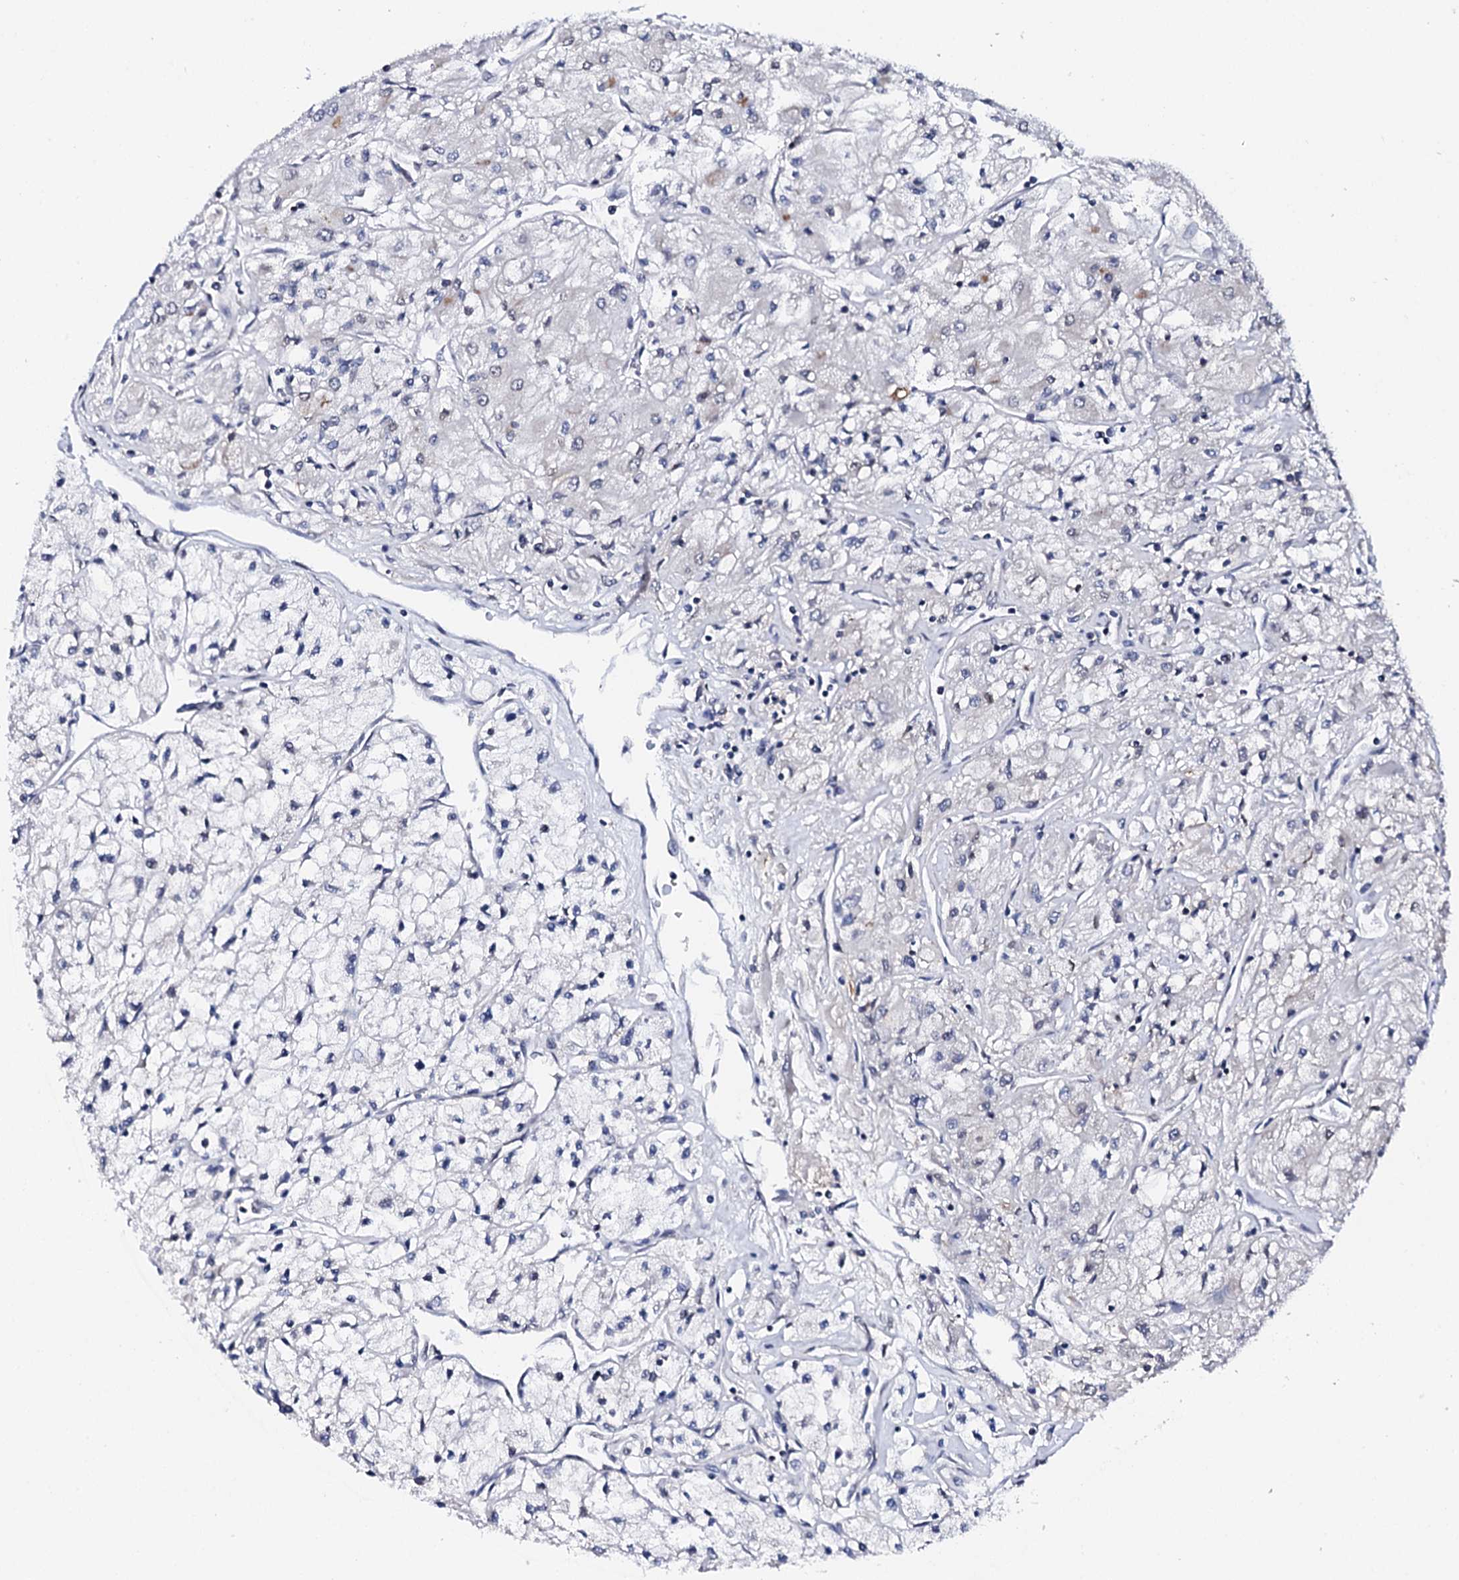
{"staining": {"intensity": "negative", "quantity": "none", "location": "none"}, "tissue": "renal cancer", "cell_type": "Tumor cells", "image_type": "cancer", "snomed": [{"axis": "morphology", "description": "Adenocarcinoma, NOS"}, {"axis": "topography", "description": "Kidney"}], "caption": "Immunohistochemistry of renal adenocarcinoma demonstrates no expression in tumor cells.", "gene": "NUP58", "patient": {"sex": "male", "age": 80}}